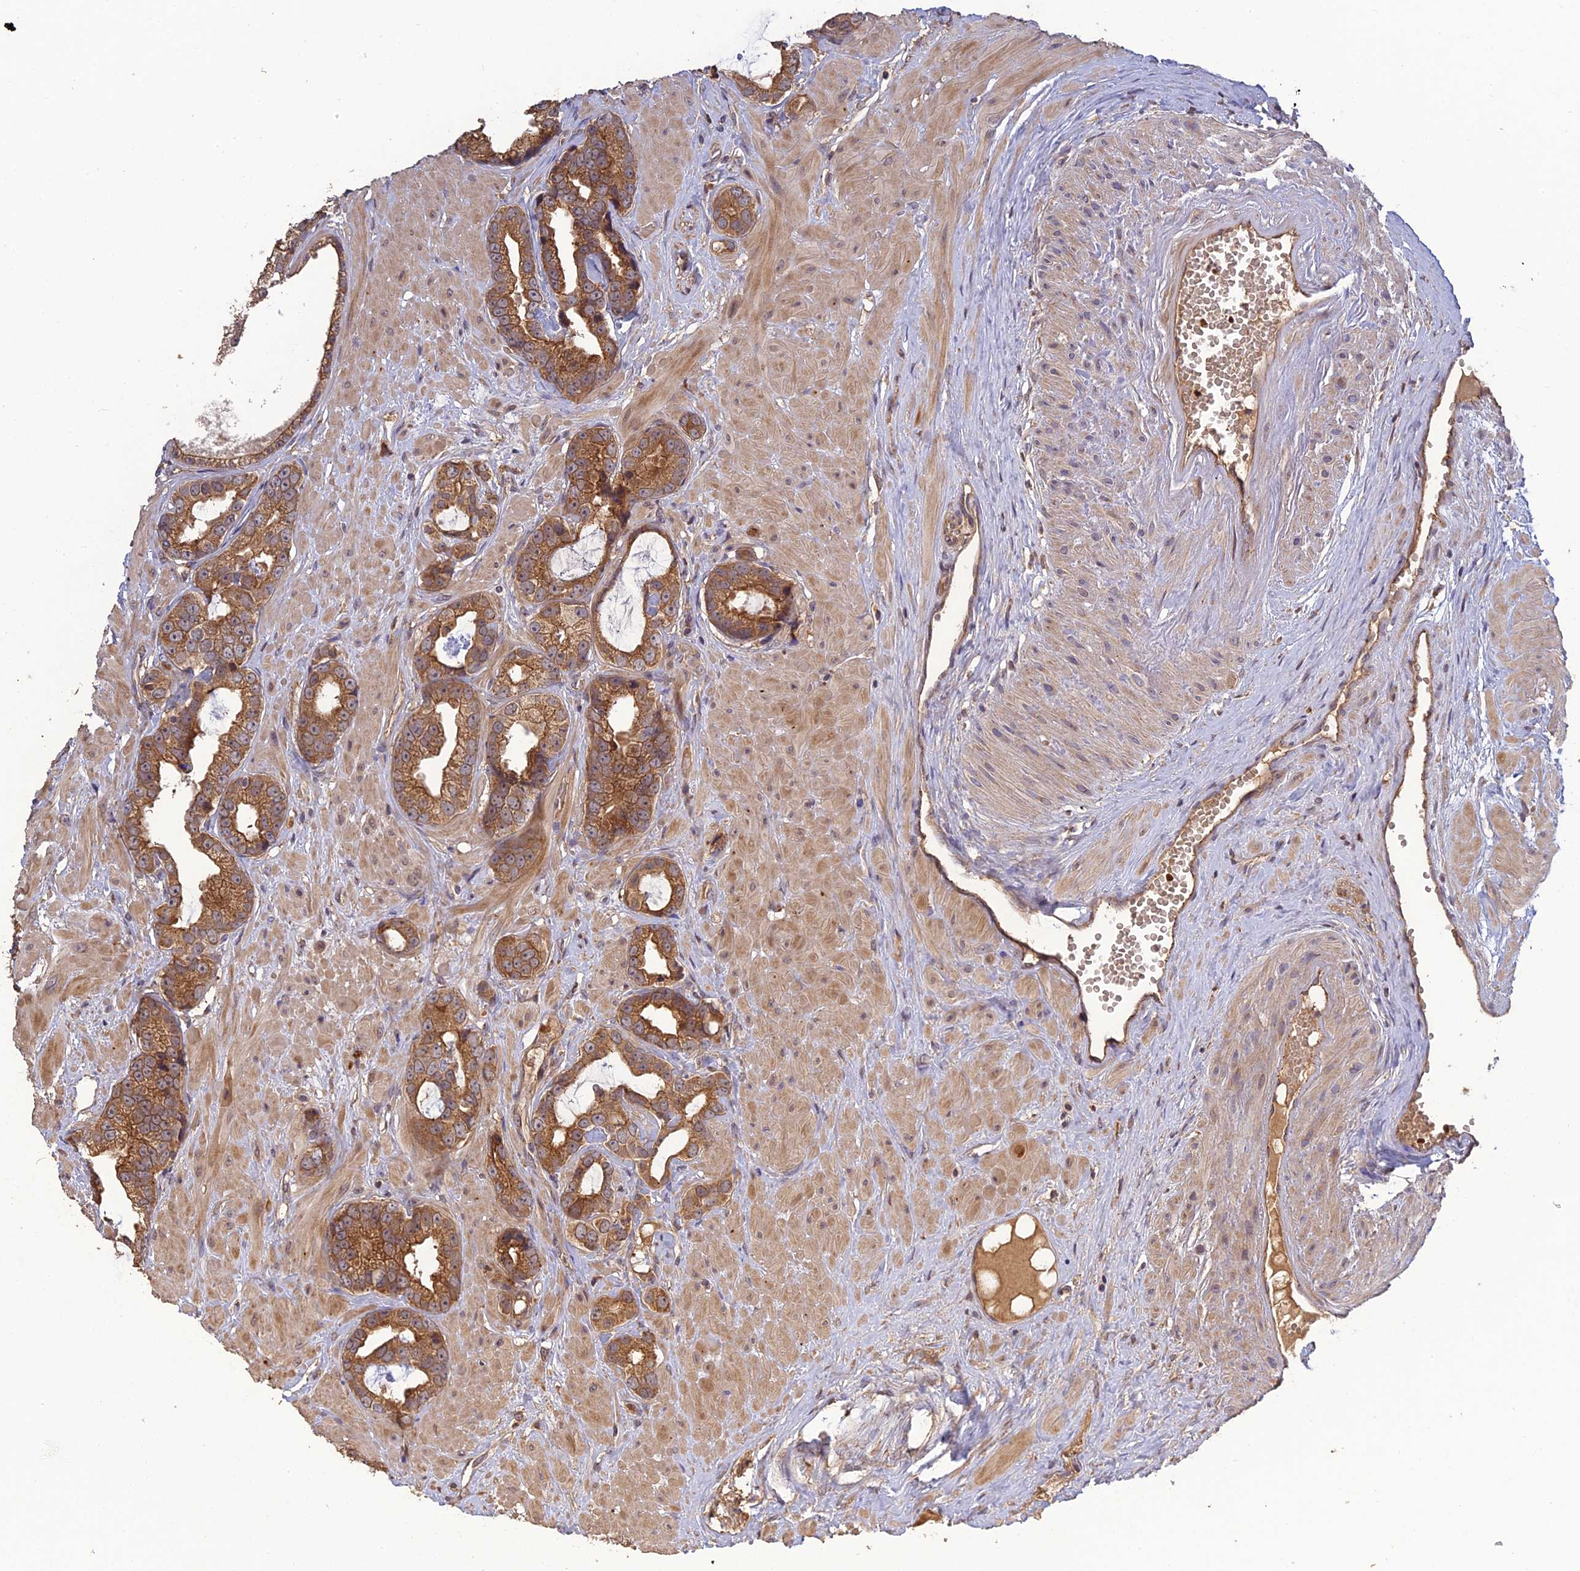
{"staining": {"intensity": "moderate", "quantity": ">75%", "location": "cytoplasmic/membranous"}, "tissue": "prostate cancer", "cell_type": "Tumor cells", "image_type": "cancer", "snomed": [{"axis": "morphology", "description": "Adenocarcinoma, Low grade"}, {"axis": "topography", "description": "Prostate"}], "caption": "The immunohistochemical stain shows moderate cytoplasmic/membranous staining in tumor cells of adenocarcinoma (low-grade) (prostate) tissue. (Brightfield microscopy of DAB IHC at high magnification).", "gene": "ARHGAP40", "patient": {"sex": "male", "age": 64}}